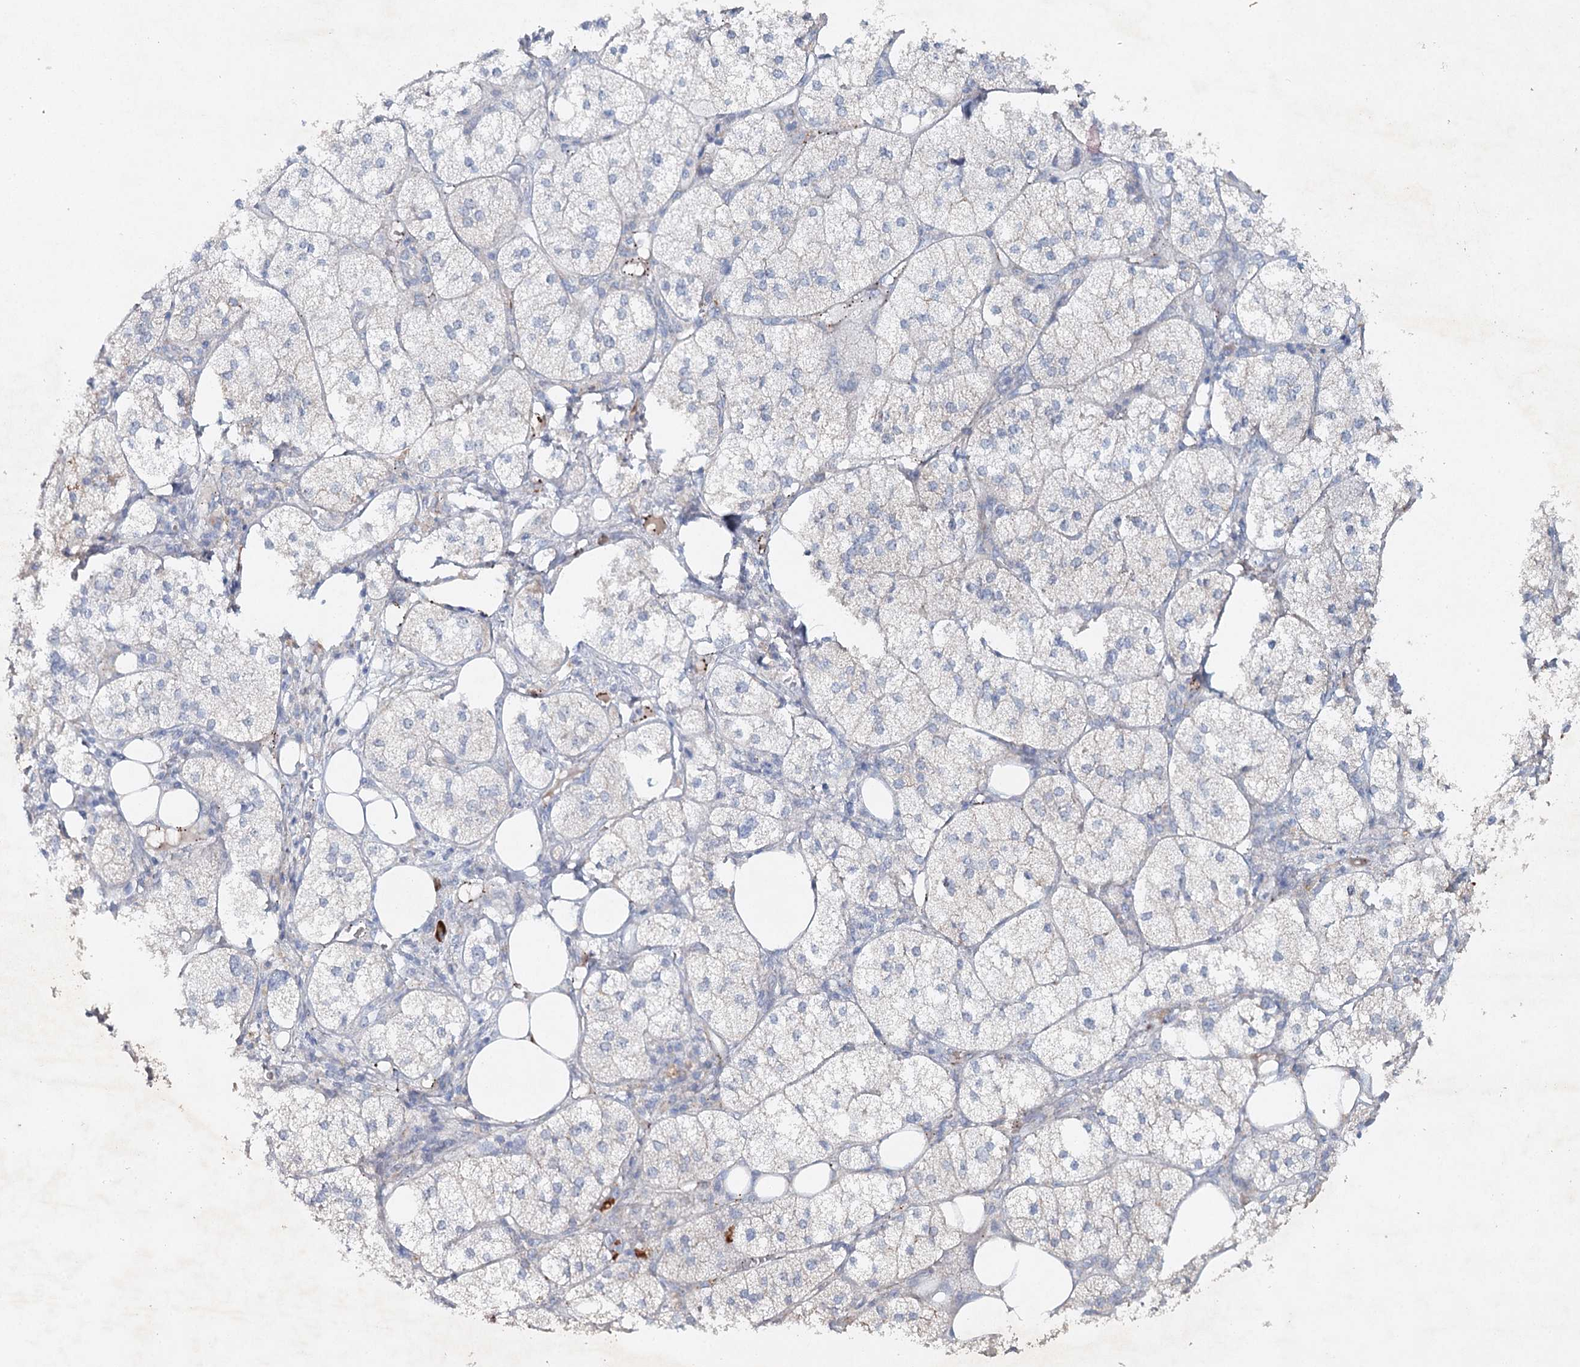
{"staining": {"intensity": "moderate", "quantity": "<25%", "location": "cytoplasmic/membranous"}, "tissue": "adrenal gland", "cell_type": "Glandular cells", "image_type": "normal", "snomed": [{"axis": "morphology", "description": "Normal tissue, NOS"}, {"axis": "topography", "description": "Adrenal gland"}], "caption": "Immunohistochemistry (IHC) histopathology image of unremarkable adrenal gland: adrenal gland stained using IHC exhibits low levels of moderate protein expression localized specifically in the cytoplasmic/membranous of glandular cells, appearing as a cytoplasmic/membranous brown color.", "gene": "RFX6", "patient": {"sex": "female", "age": 61}}